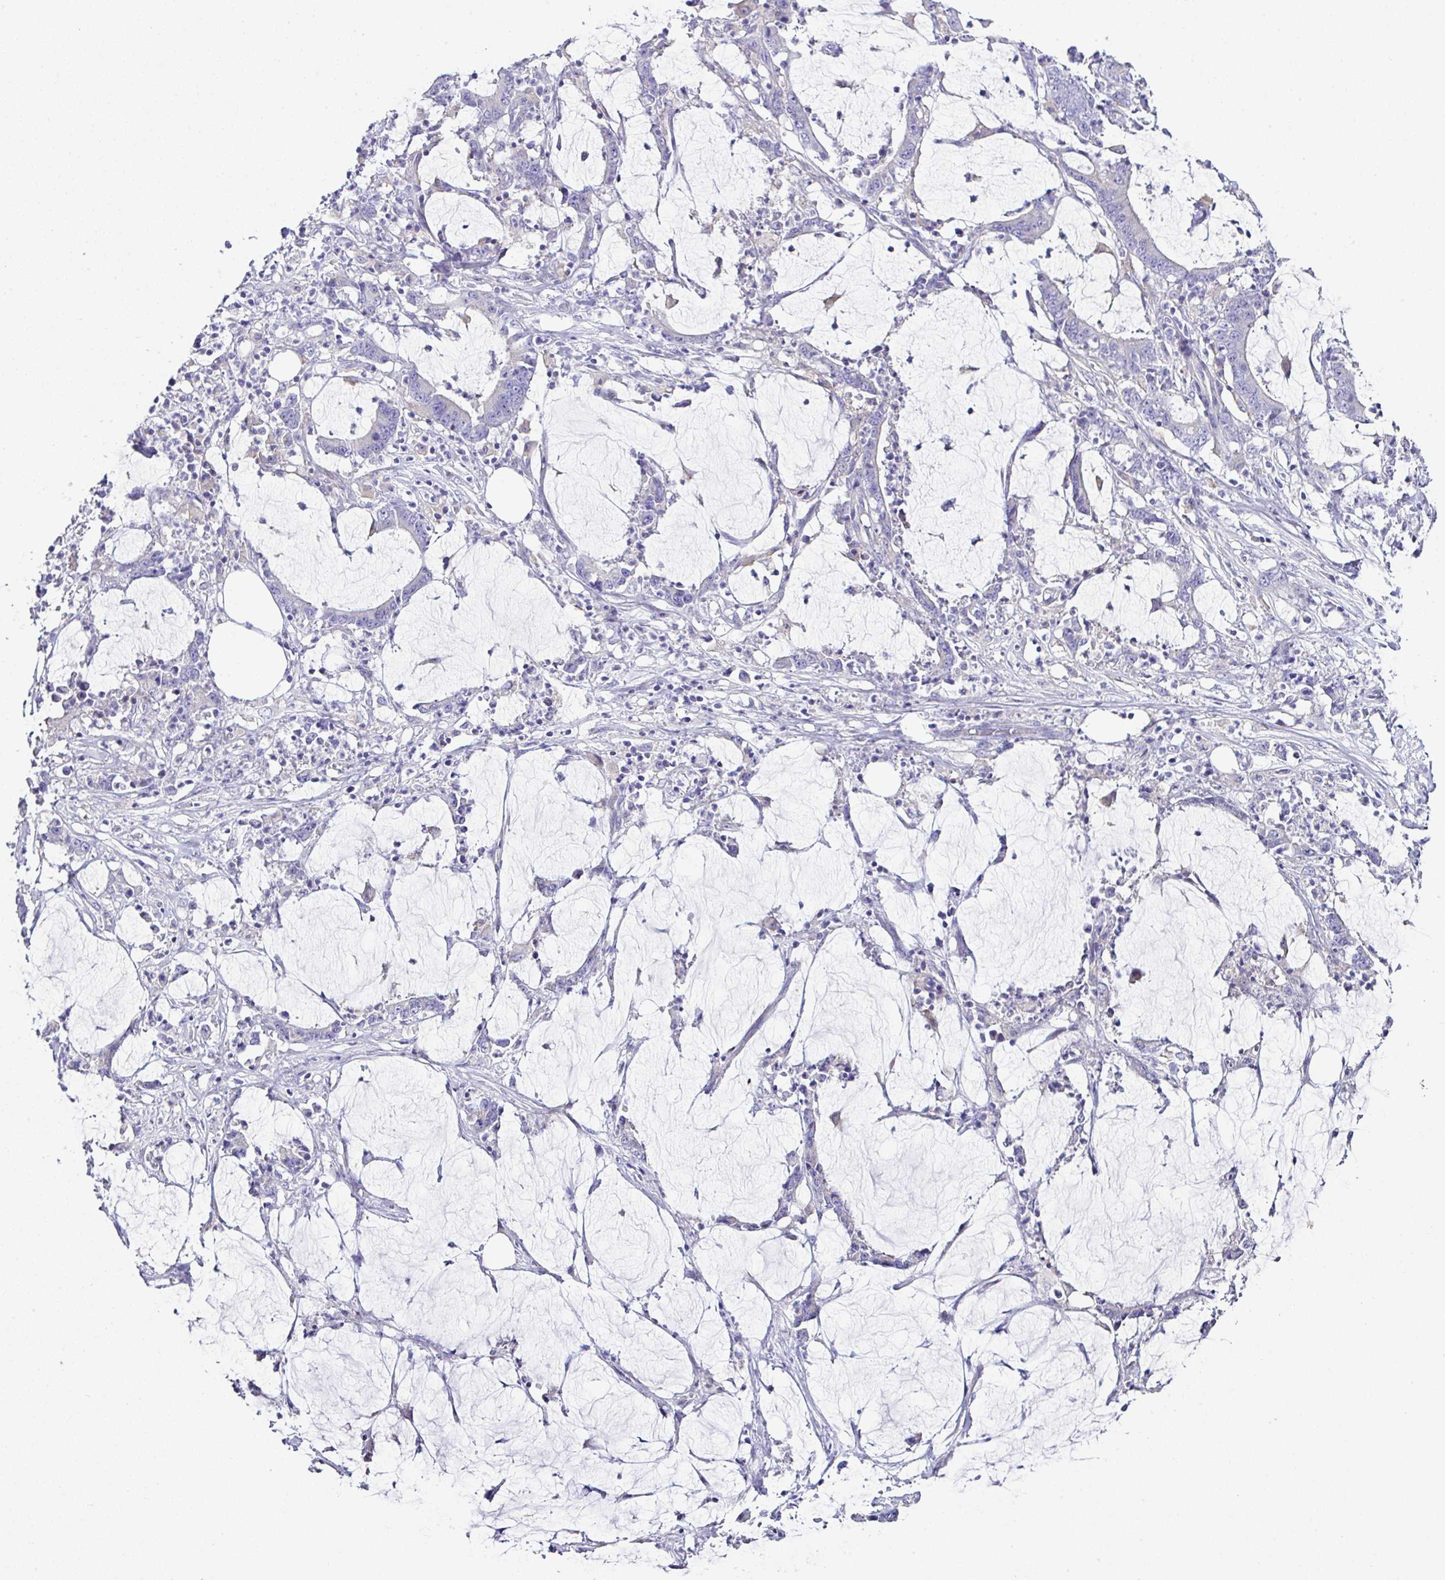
{"staining": {"intensity": "negative", "quantity": "none", "location": "none"}, "tissue": "stomach cancer", "cell_type": "Tumor cells", "image_type": "cancer", "snomed": [{"axis": "morphology", "description": "Adenocarcinoma, NOS"}, {"axis": "topography", "description": "Stomach, upper"}], "caption": "Human adenocarcinoma (stomach) stained for a protein using immunohistochemistry (IHC) shows no expression in tumor cells.", "gene": "OR4P4", "patient": {"sex": "male", "age": 68}}